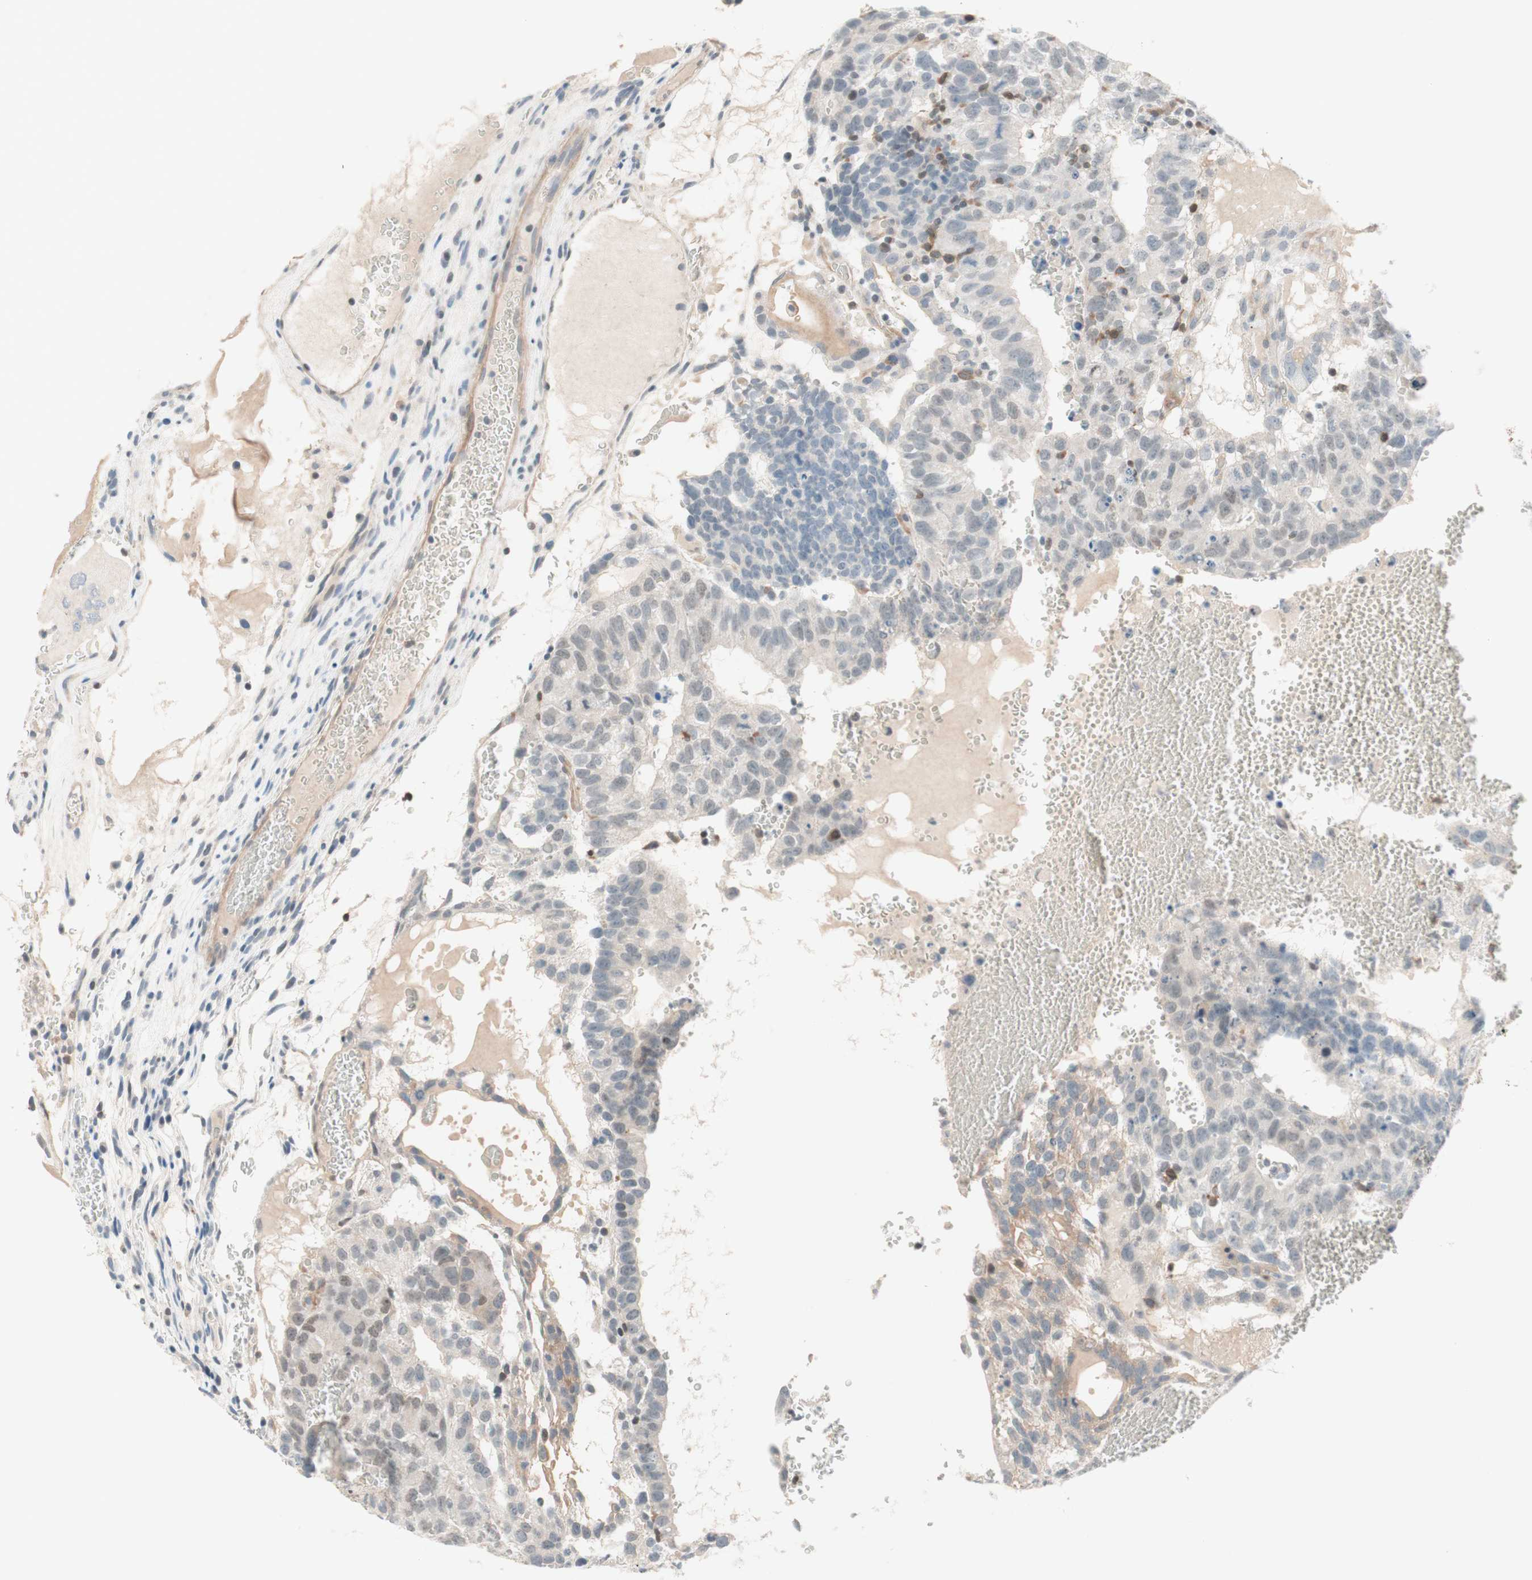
{"staining": {"intensity": "weak", "quantity": "<25%", "location": "nuclear"}, "tissue": "testis cancer", "cell_type": "Tumor cells", "image_type": "cancer", "snomed": [{"axis": "morphology", "description": "Seminoma, NOS"}, {"axis": "morphology", "description": "Carcinoma, Embryonal, NOS"}, {"axis": "topography", "description": "Testis"}], "caption": "DAB (3,3'-diaminobenzidine) immunohistochemical staining of human testis cancer (embryonal carcinoma) displays no significant expression in tumor cells.", "gene": "JPH1", "patient": {"sex": "male", "age": 52}}